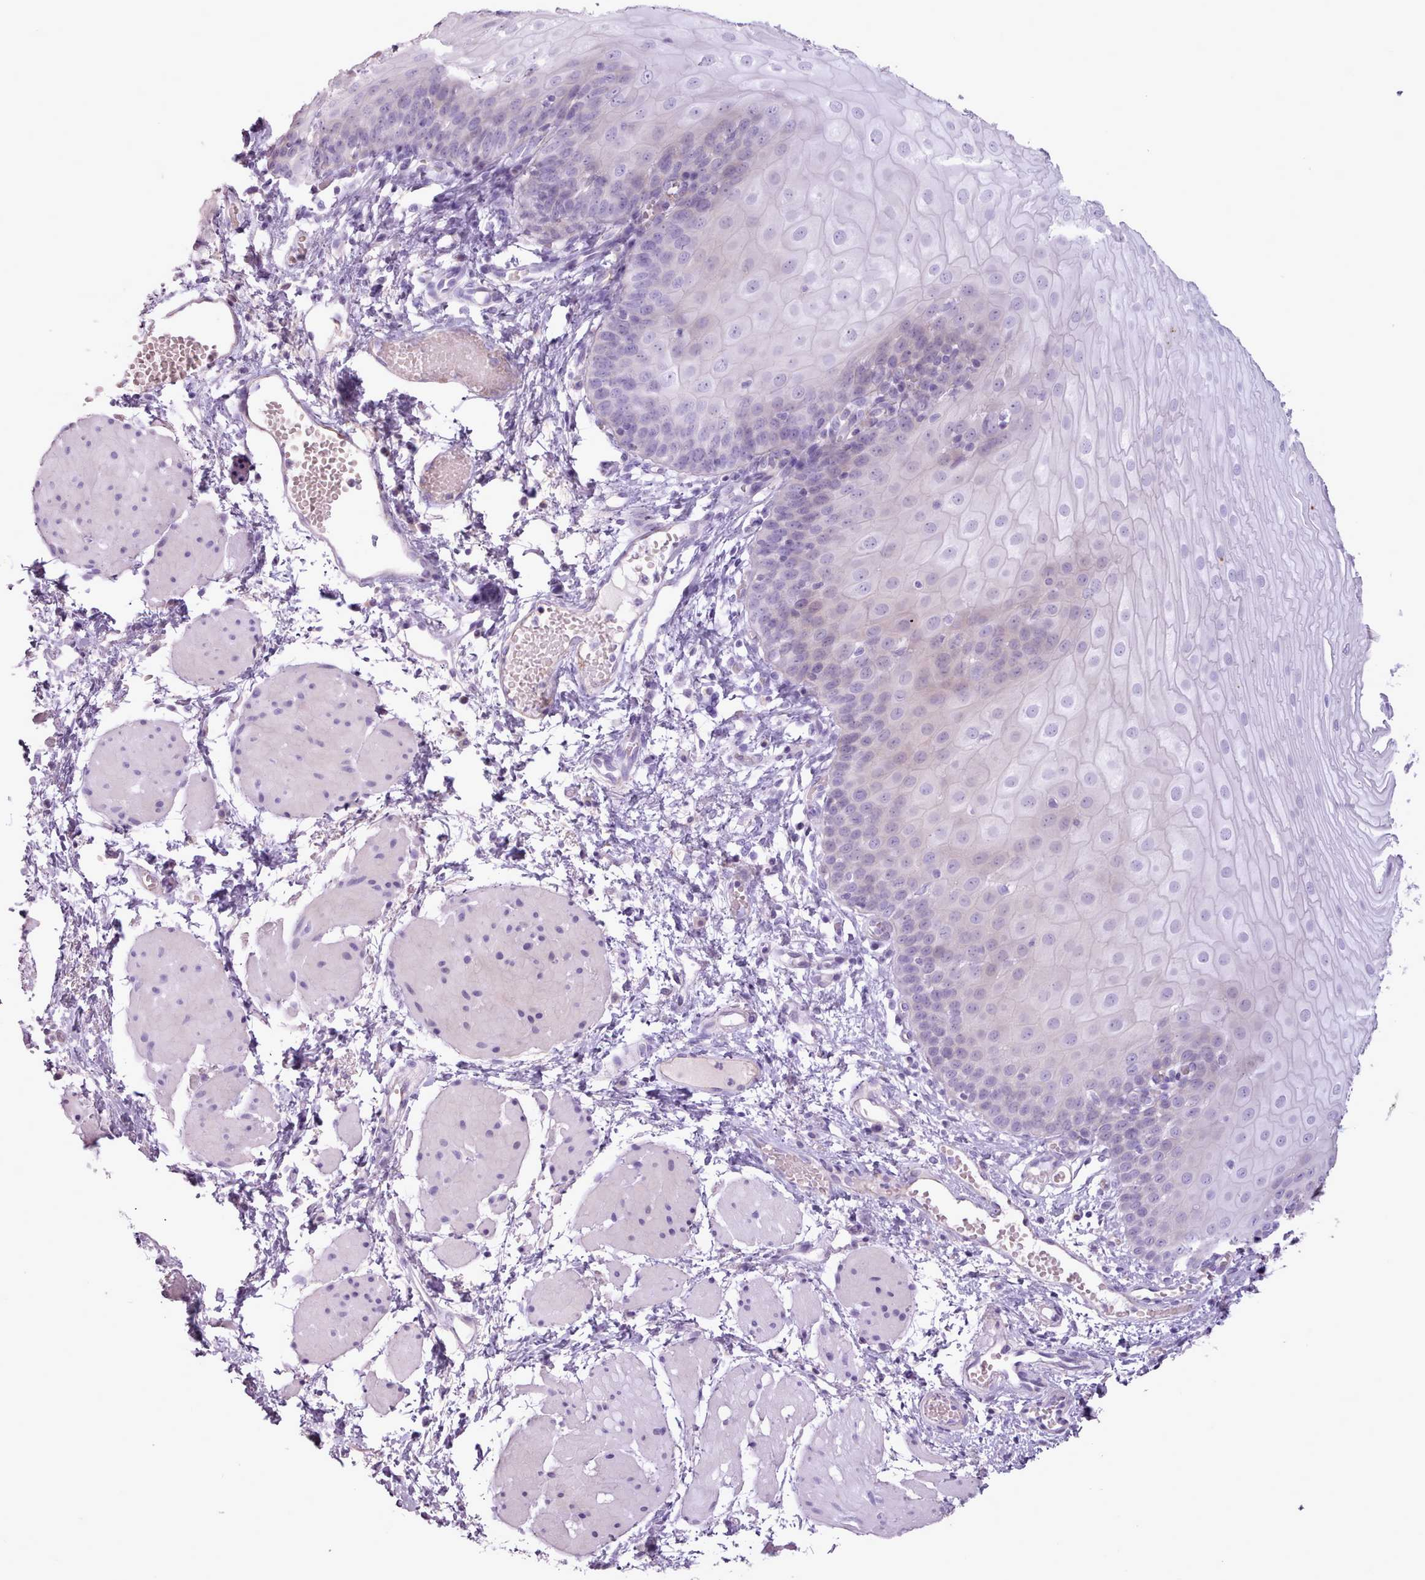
{"staining": {"intensity": "negative", "quantity": "none", "location": "none"}, "tissue": "esophagus", "cell_type": "Squamous epithelial cells", "image_type": "normal", "snomed": [{"axis": "morphology", "description": "Normal tissue, NOS"}, {"axis": "topography", "description": "Esophagus"}], "caption": "The histopathology image displays no significant positivity in squamous epithelial cells of esophagus. (DAB IHC visualized using brightfield microscopy, high magnification).", "gene": "ATRAID", "patient": {"sex": "male", "age": 69}}